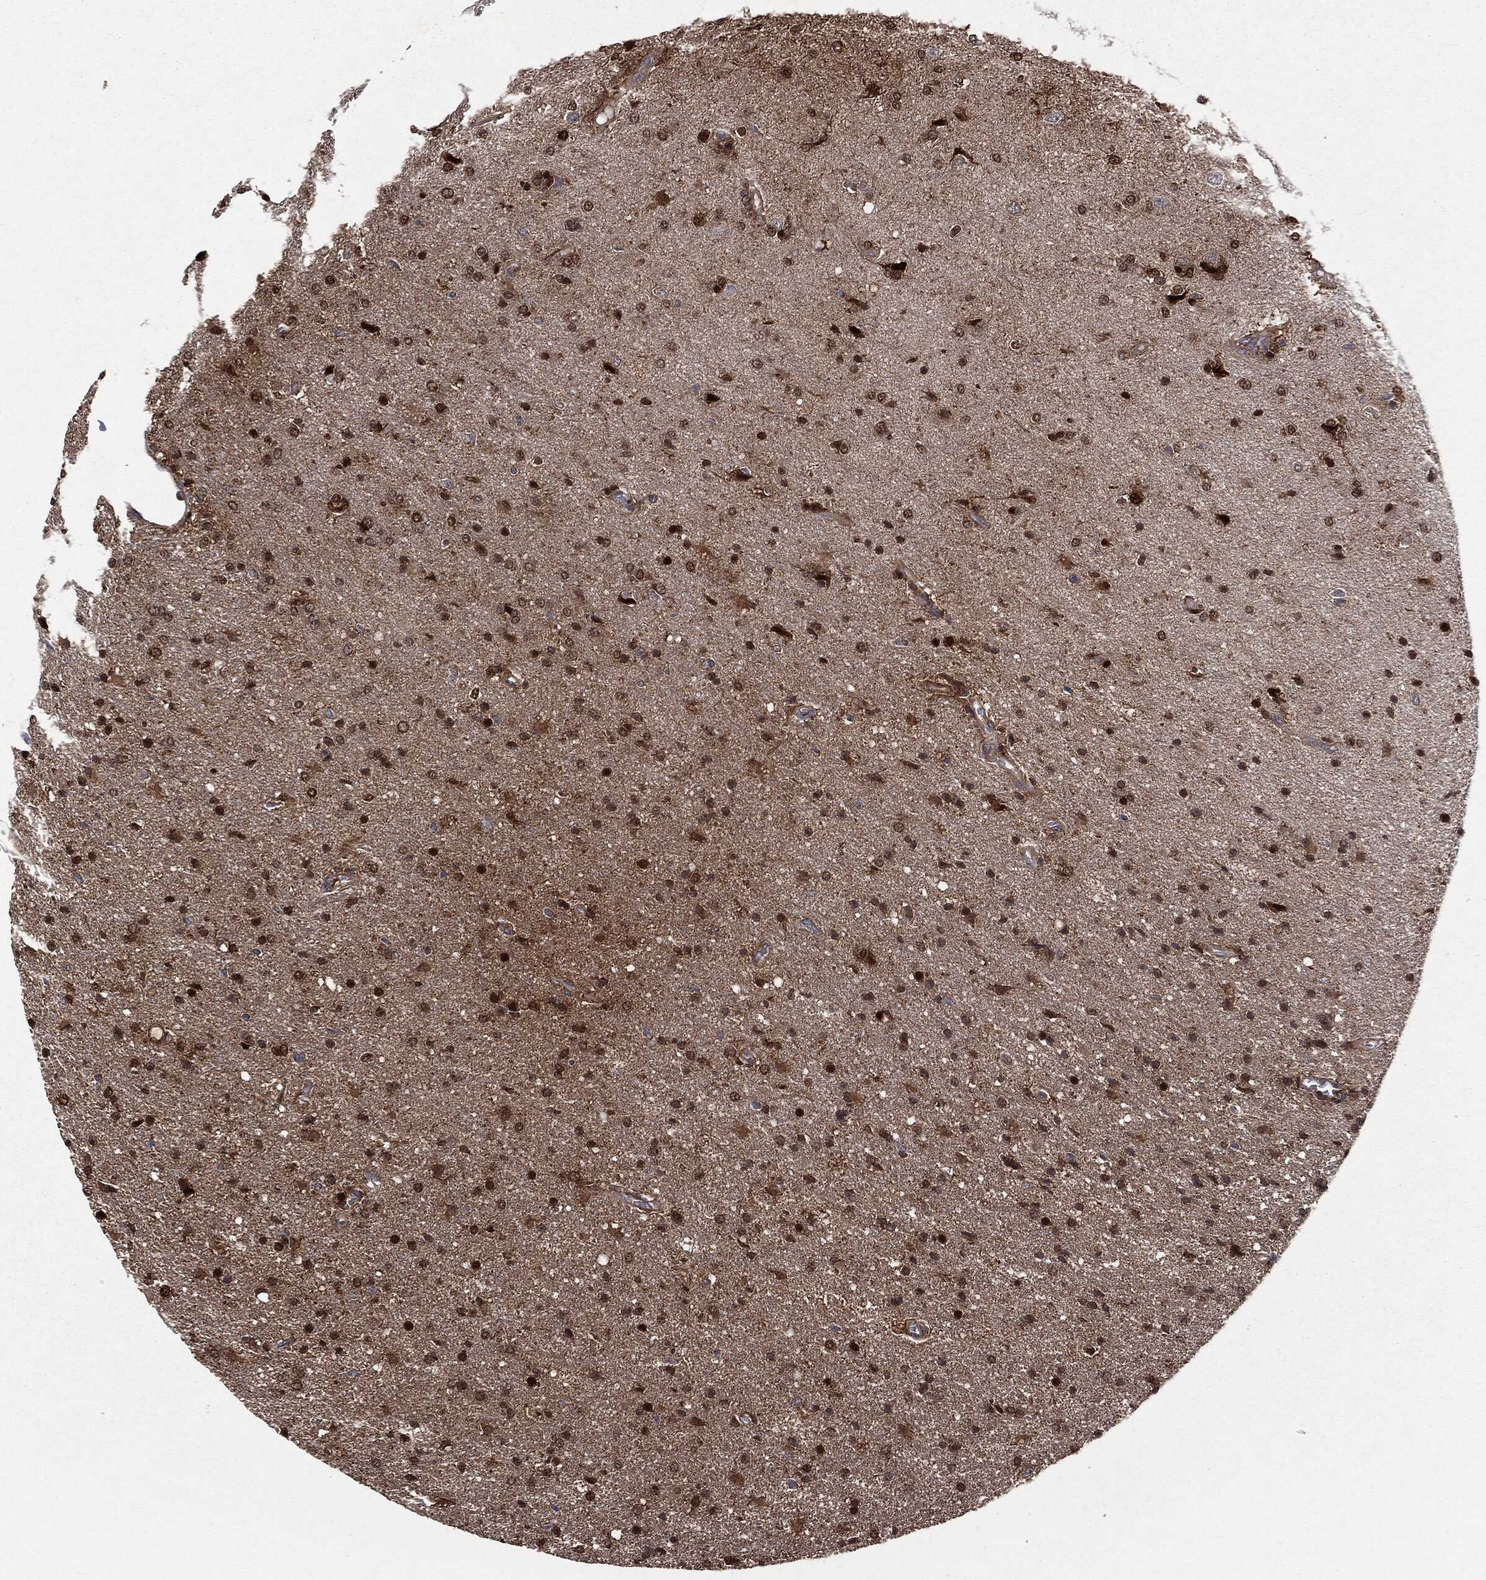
{"staining": {"intensity": "strong", "quantity": "25%-75%", "location": "cytoplasmic/membranous,nuclear"}, "tissue": "glioma", "cell_type": "Tumor cells", "image_type": "cancer", "snomed": [{"axis": "morphology", "description": "Glioma, malignant, High grade"}, {"axis": "topography", "description": "Cerebral cortex"}], "caption": "A brown stain highlights strong cytoplasmic/membranous and nuclear expression of a protein in human malignant glioma (high-grade) tumor cells.", "gene": "PLOD3", "patient": {"sex": "male", "age": 70}}